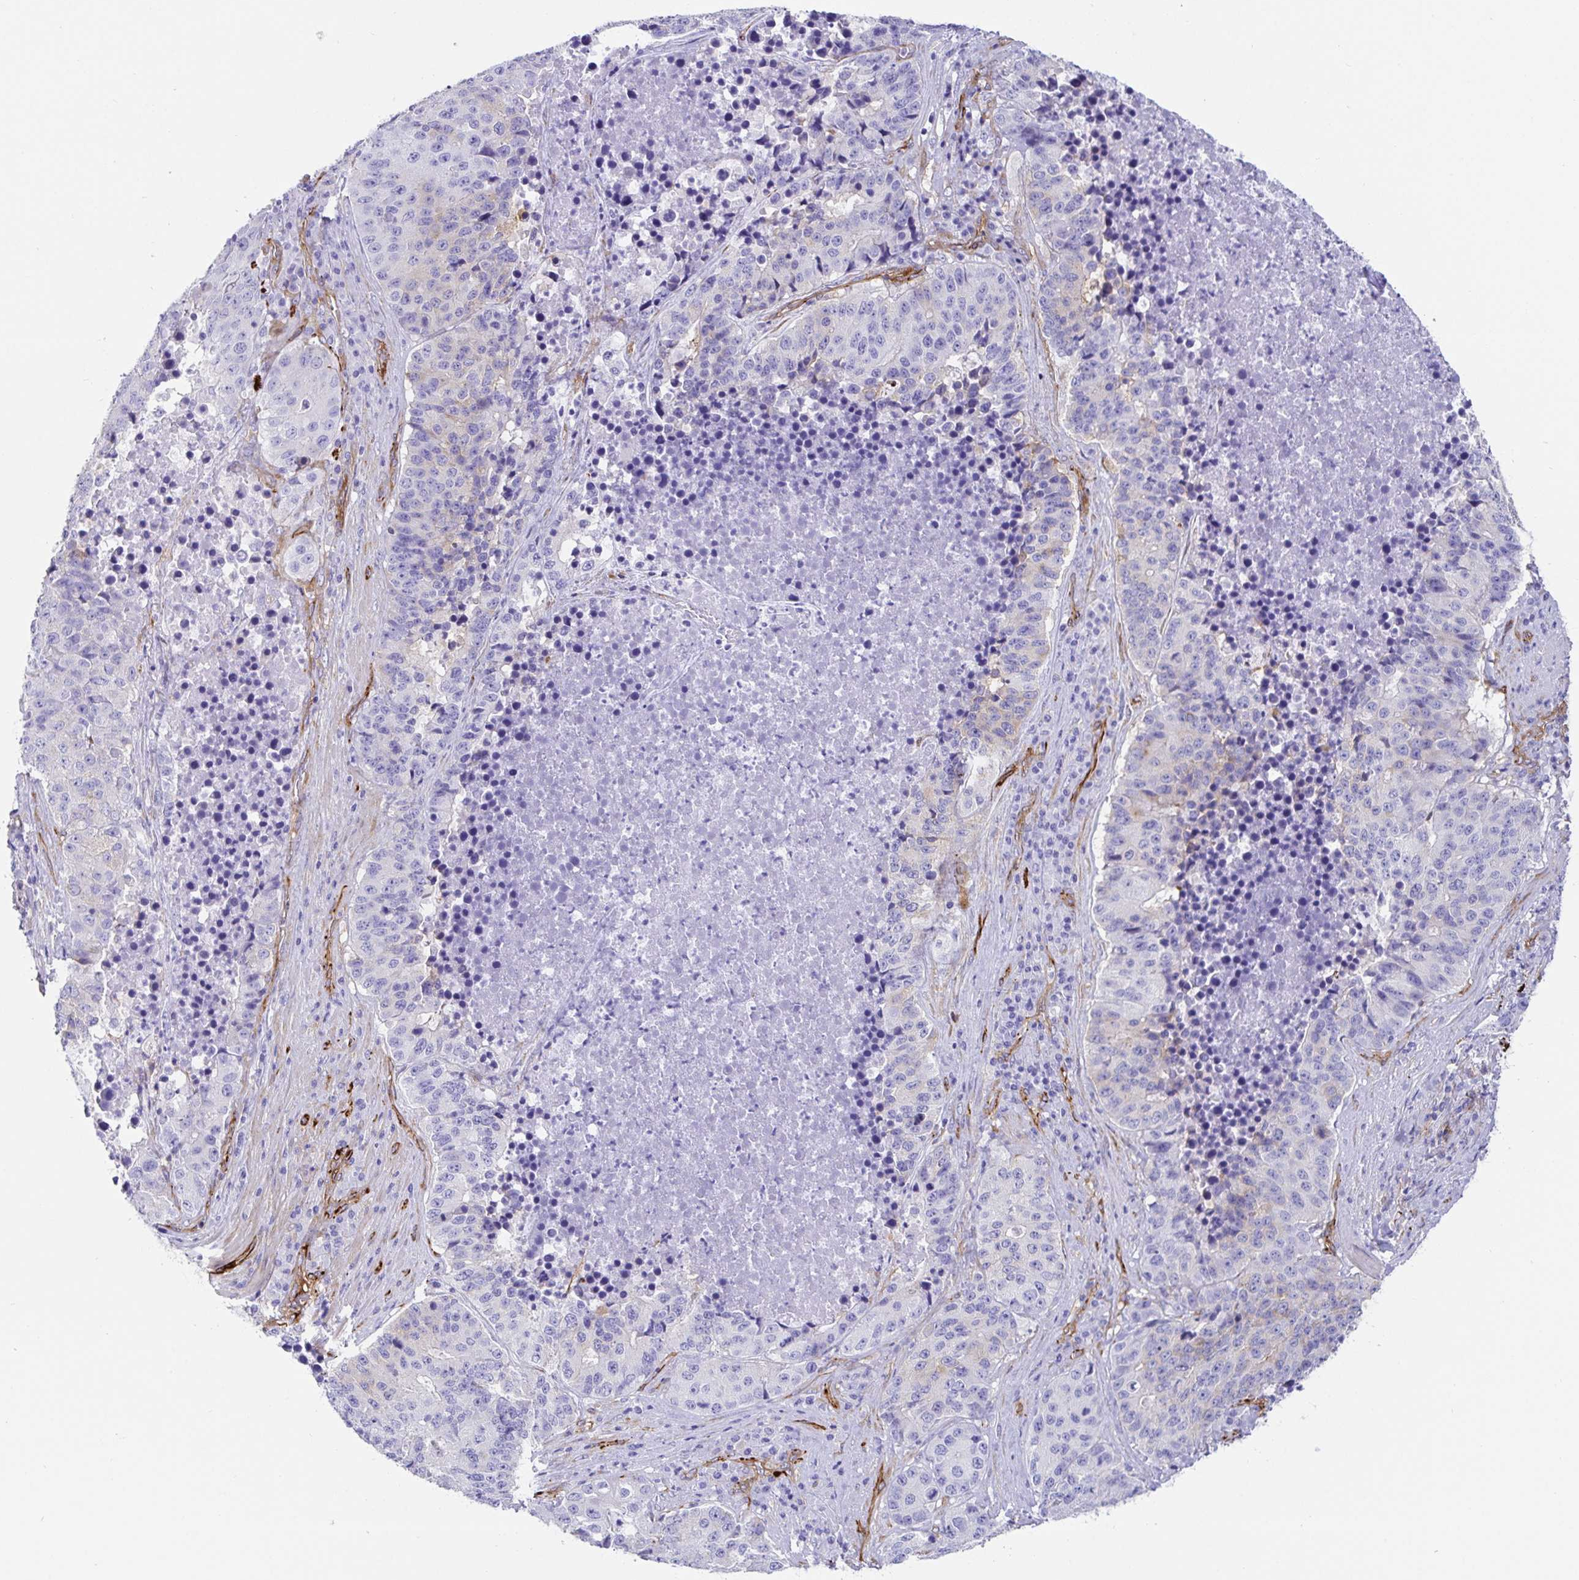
{"staining": {"intensity": "negative", "quantity": "none", "location": "none"}, "tissue": "stomach cancer", "cell_type": "Tumor cells", "image_type": "cancer", "snomed": [{"axis": "morphology", "description": "Adenocarcinoma, NOS"}, {"axis": "topography", "description": "Stomach"}], "caption": "A photomicrograph of stomach cancer (adenocarcinoma) stained for a protein exhibits no brown staining in tumor cells. (Stains: DAB immunohistochemistry with hematoxylin counter stain, Microscopy: brightfield microscopy at high magnification).", "gene": "DOCK1", "patient": {"sex": "male", "age": 71}}